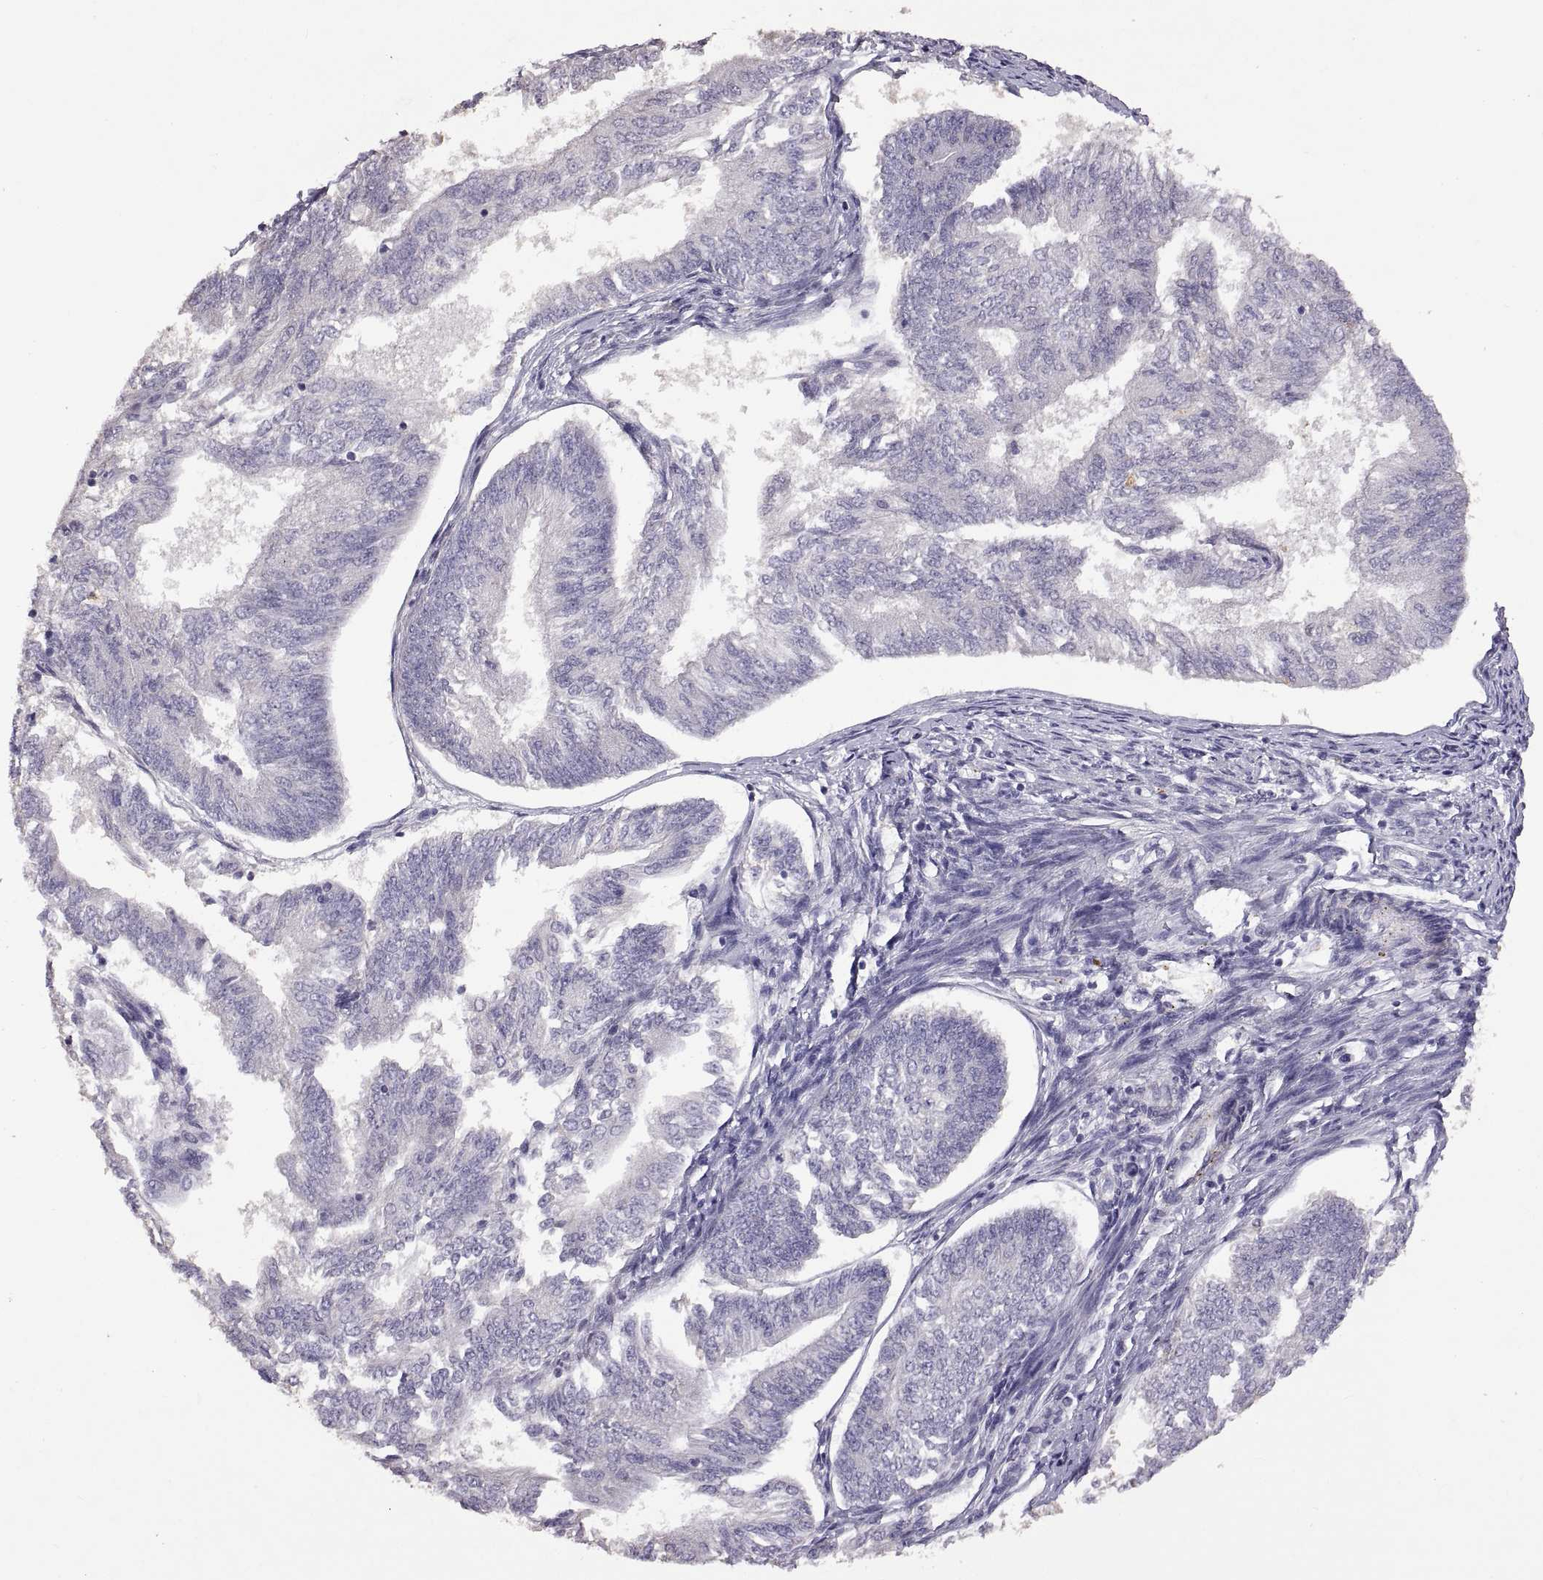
{"staining": {"intensity": "negative", "quantity": "none", "location": "none"}, "tissue": "endometrial cancer", "cell_type": "Tumor cells", "image_type": "cancer", "snomed": [{"axis": "morphology", "description": "Adenocarcinoma, NOS"}, {"axis": "topography", "description": "Endometrium"}], "caption": "High magnification brightfield microscopy of adenocarcinoma (endometrial) stained with DAB (3,3'-diaminobenzidine) (brown) and counterstained with hematoxylin (blue): tumor cells show no significant expression. Brightfield microscopy of immunohistochemistry (IHC) stained with DAB (3,3'-diaminobenzidine) (brown) and hematoxylin (blue), captured at high magnification.", "gene": "DEFB136", "patient": {"sex": "female", "age": 58}}